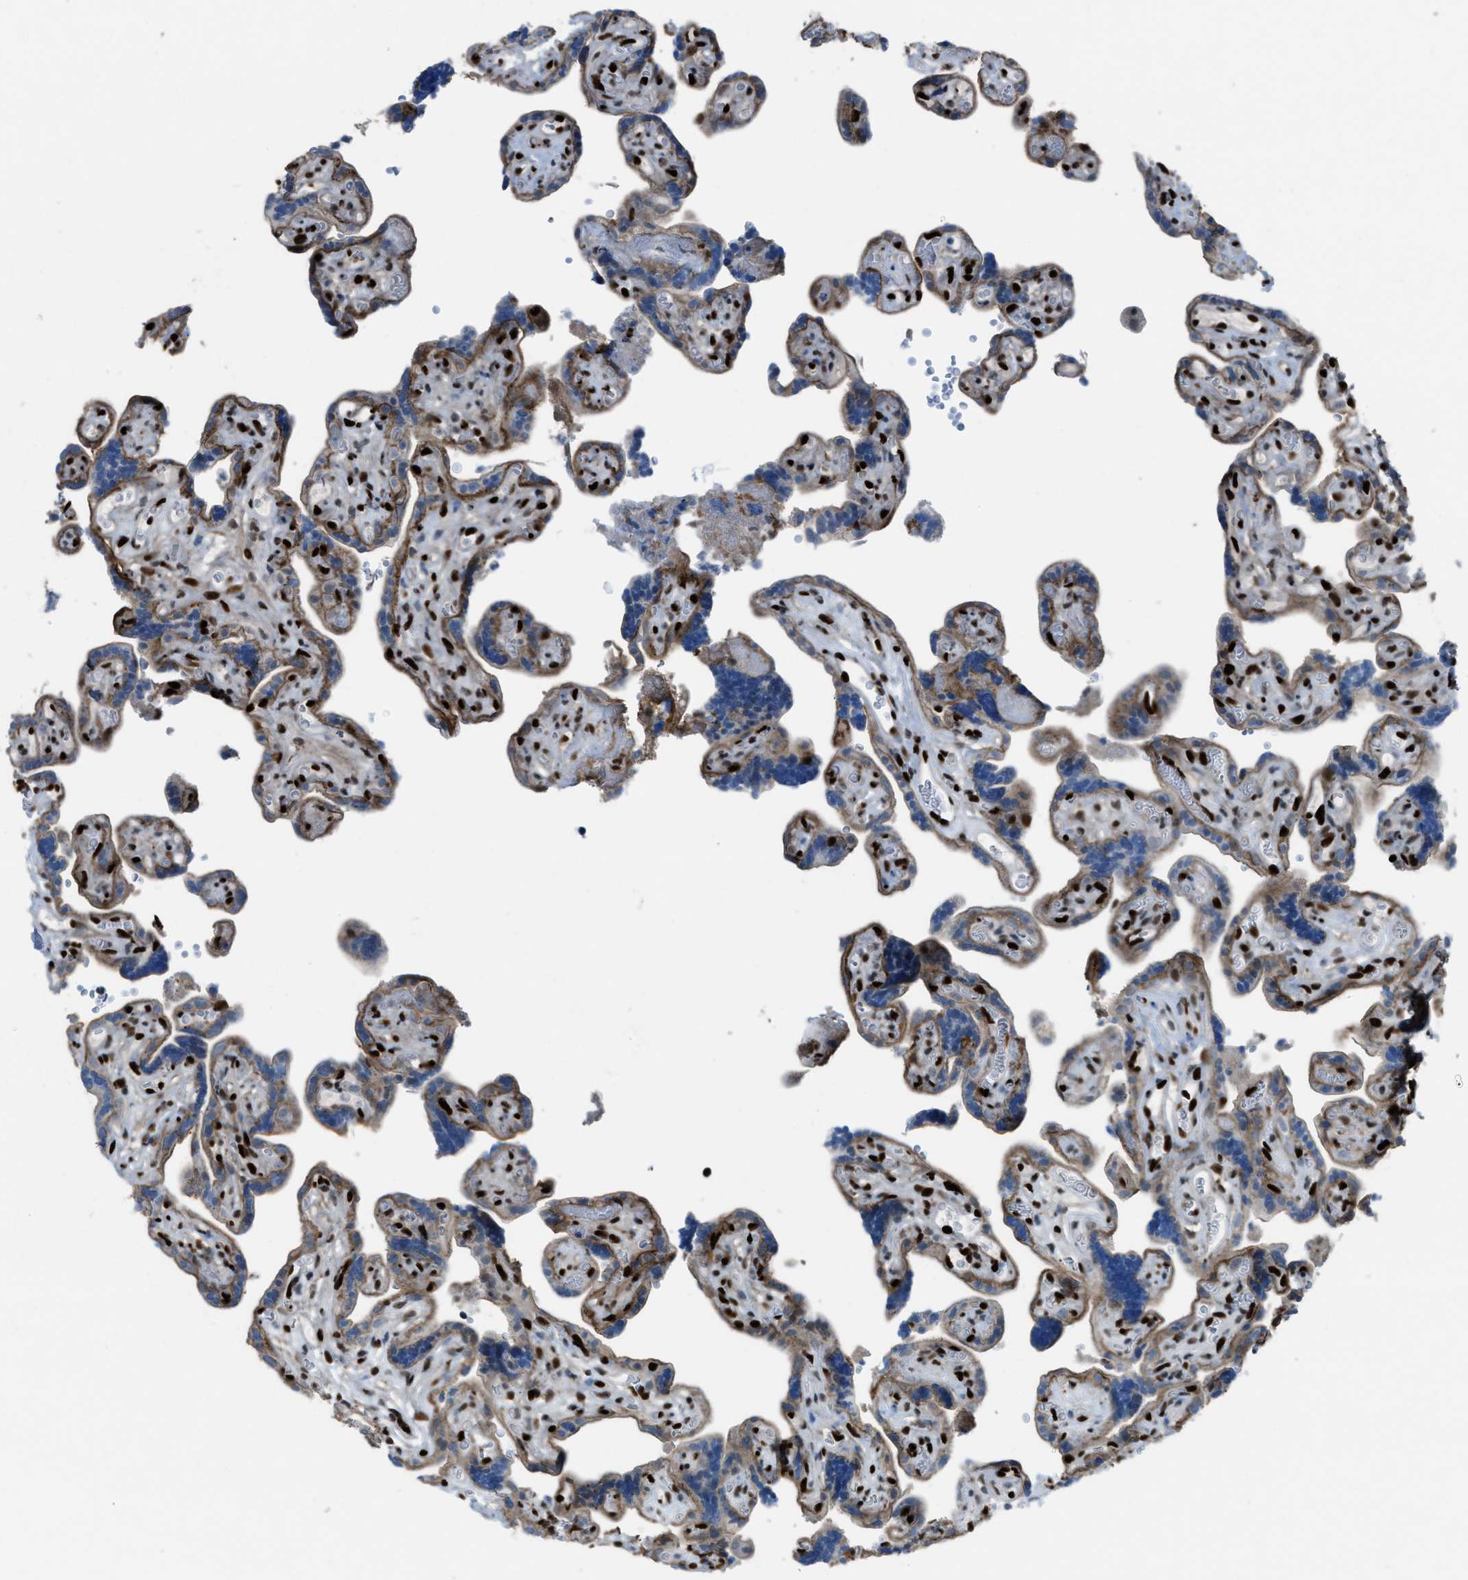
{"staining": {"intensity": "strong", "quantity": ">75%", "location": "nuclear"}, "tissue": "placenta", "cell_type": "Decidual cells", "image_type": "normal", "snomed": [{"axis": "morphology", "description": "Normal tissue, NOS"}, {"axis": "topography", "description": "Placenta"}], "caption": "Immunohistochemistry (IHC) micrograph of unremarkable placenta stained for a protein (brown), which exhibits high levels of strong nuclear positivity in about >75% of decidual cells.", "gene": "SLFN5", "patient": {"sex": "female", "age": 30}}